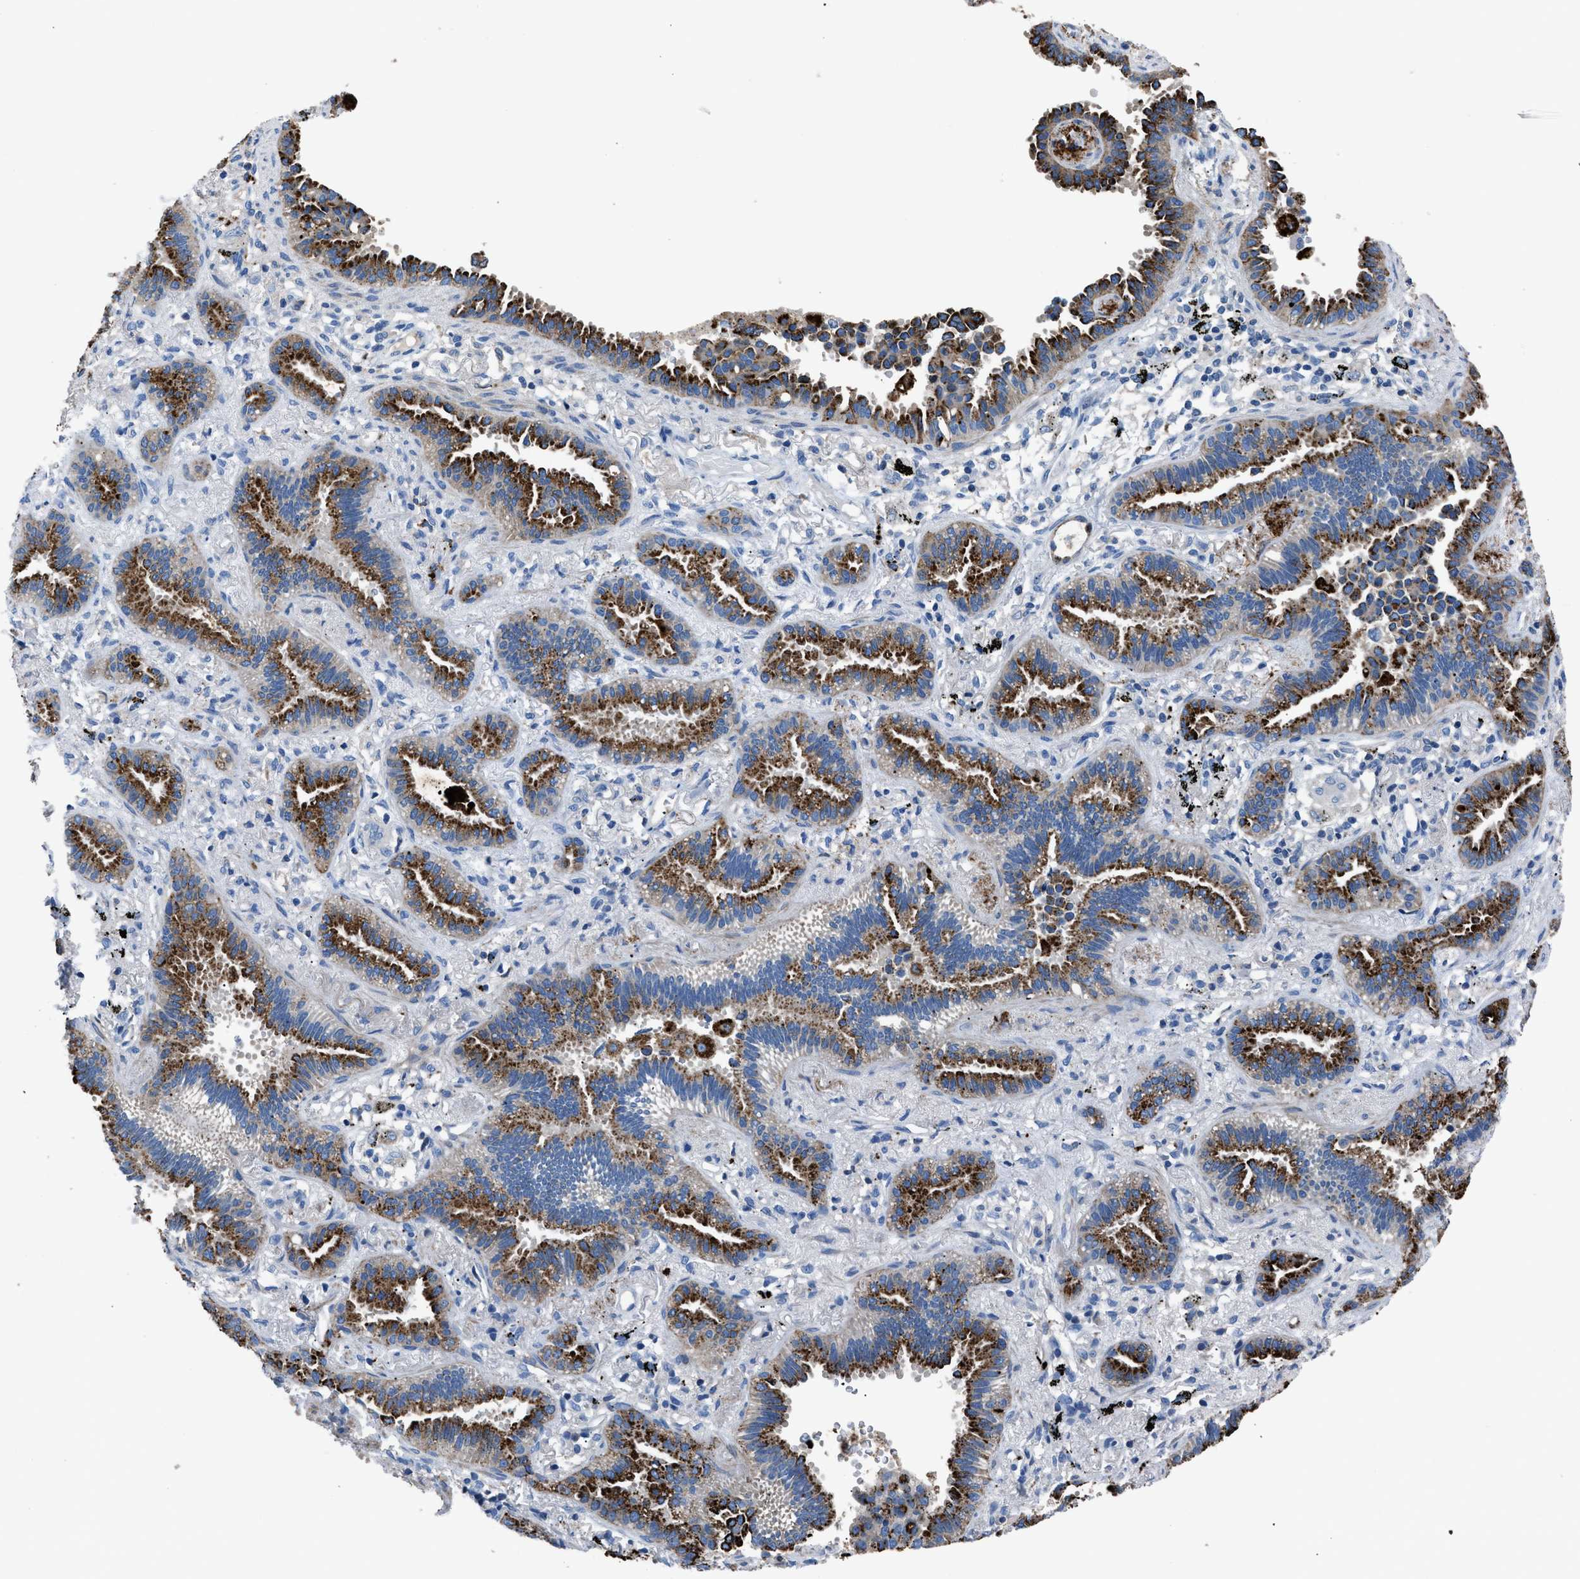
{"staining": {"intensity": "strong", "quantity": ">75%", "location": "cytoplasmic/membranous"}, "tissue": "lung cancer", "cell_type": "Tumor cells", "image_type": "cancer", "snomed": [{"axis": "morphology", "description": "Normal tissue, NOS"}, {"axis": "morphology", "description": "Adenocarcinoma, NOS"}, {"axis": "topography", "description": "Lung"}], "caption": "DAB (3,3'-diaminobenzidine) immunohistochemical staining of lung adenocarcinoma exhibits strong cytoplasmic/membranous protein positivity in approximately >75% of tumor cells.", "gene": "SGCZ", "patient": {"sex": "male", "age": 59}}